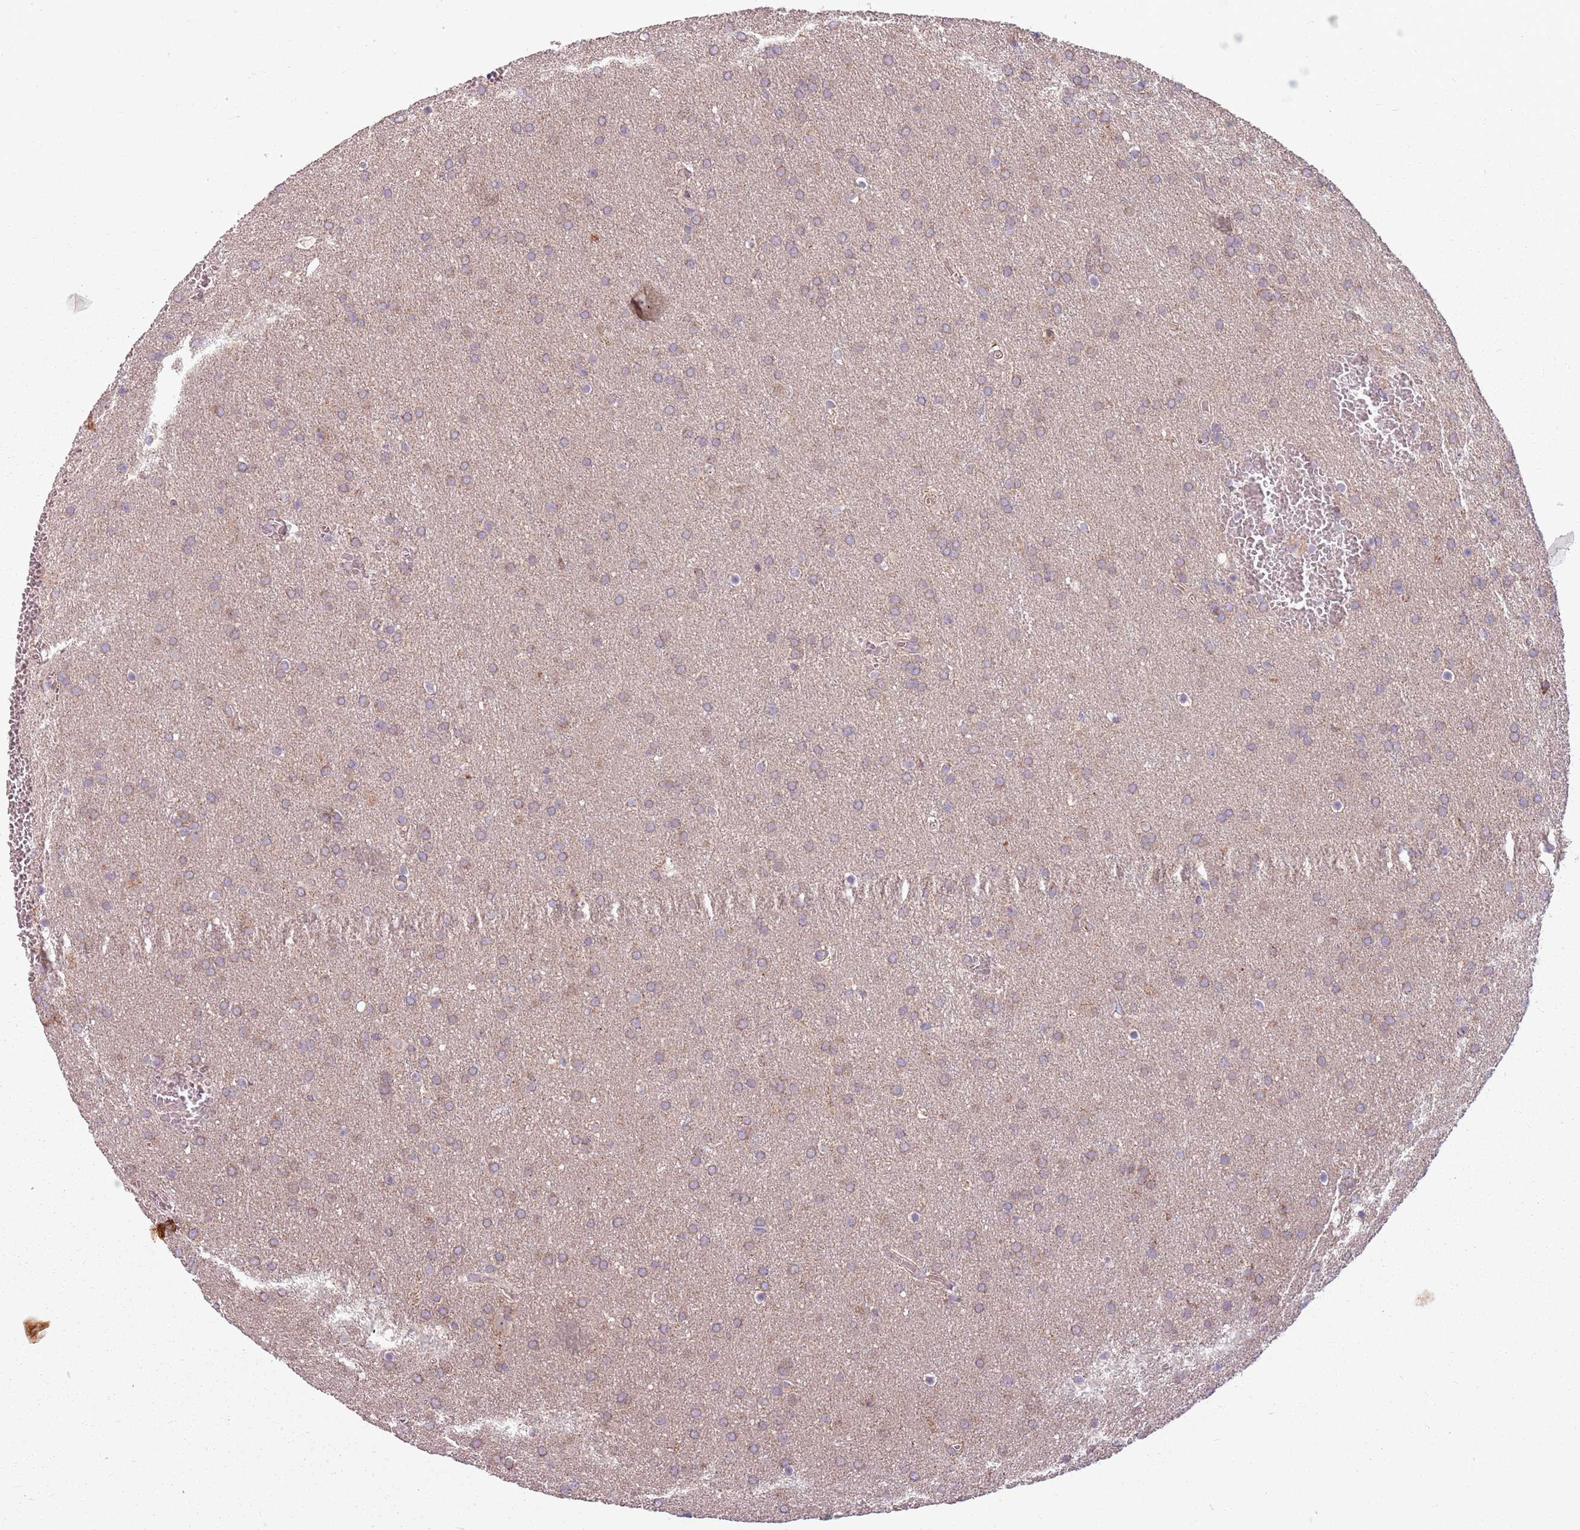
{"staining": {"intensity": "weak", "quantity": ">75%", "location": "cytoplasmic/membranous"}, "tissue": "glioma", "cell_type": "Tumor cells", "image_type": "cancer", "snomed": [{"axis": "morphology", "description": "Glioma, malignant, Low grade"}, {"axis": "topography", "description": "Brain"}], "caption": "This histopathology image displays IHC staining of human glioma, with low weak cytoplasmic/membranous positivity in about >75% of tumor cells.", "gene": "ZNF530", "patient": {"sex": "female", "age": 32}}